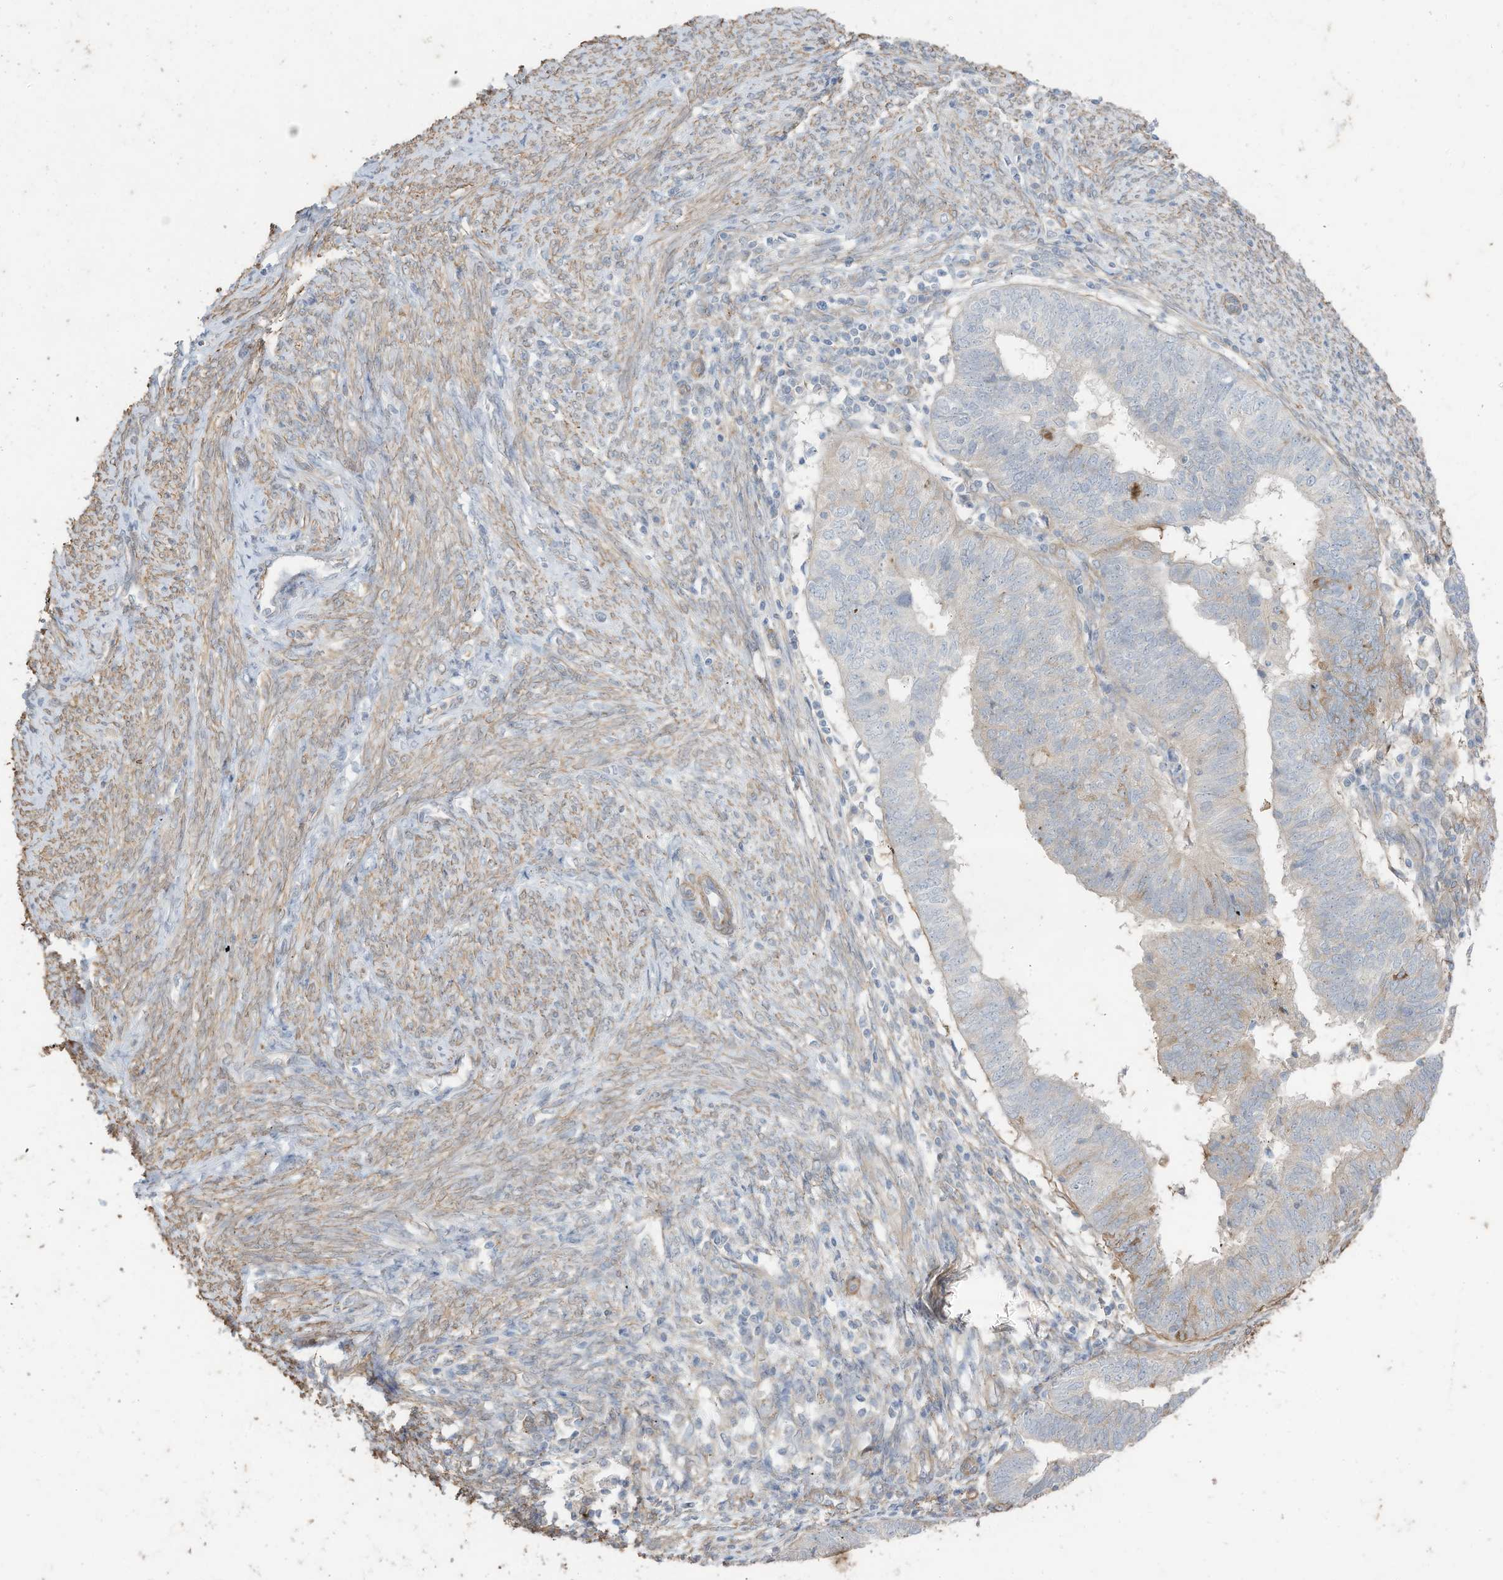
{"staining": {"intensity": "negative", "quantity": "none", "location": "none"}, "tissue": "endometrial cancer", "cell_type": "Tumor cells", "image_type": "cancer", "snomed": [{"axis": "morphology", "description": "Adenocarcinoma, NOS"}, {"axis": "topography", "description": "Uterus"}], "caption": "A high-resolution image shows IHC staining of endometrial cancer, which demonstrates no significant staining in tumor cells.", "gene": "SLC17A7", "patient": {"sex": "female", "age": 77}}